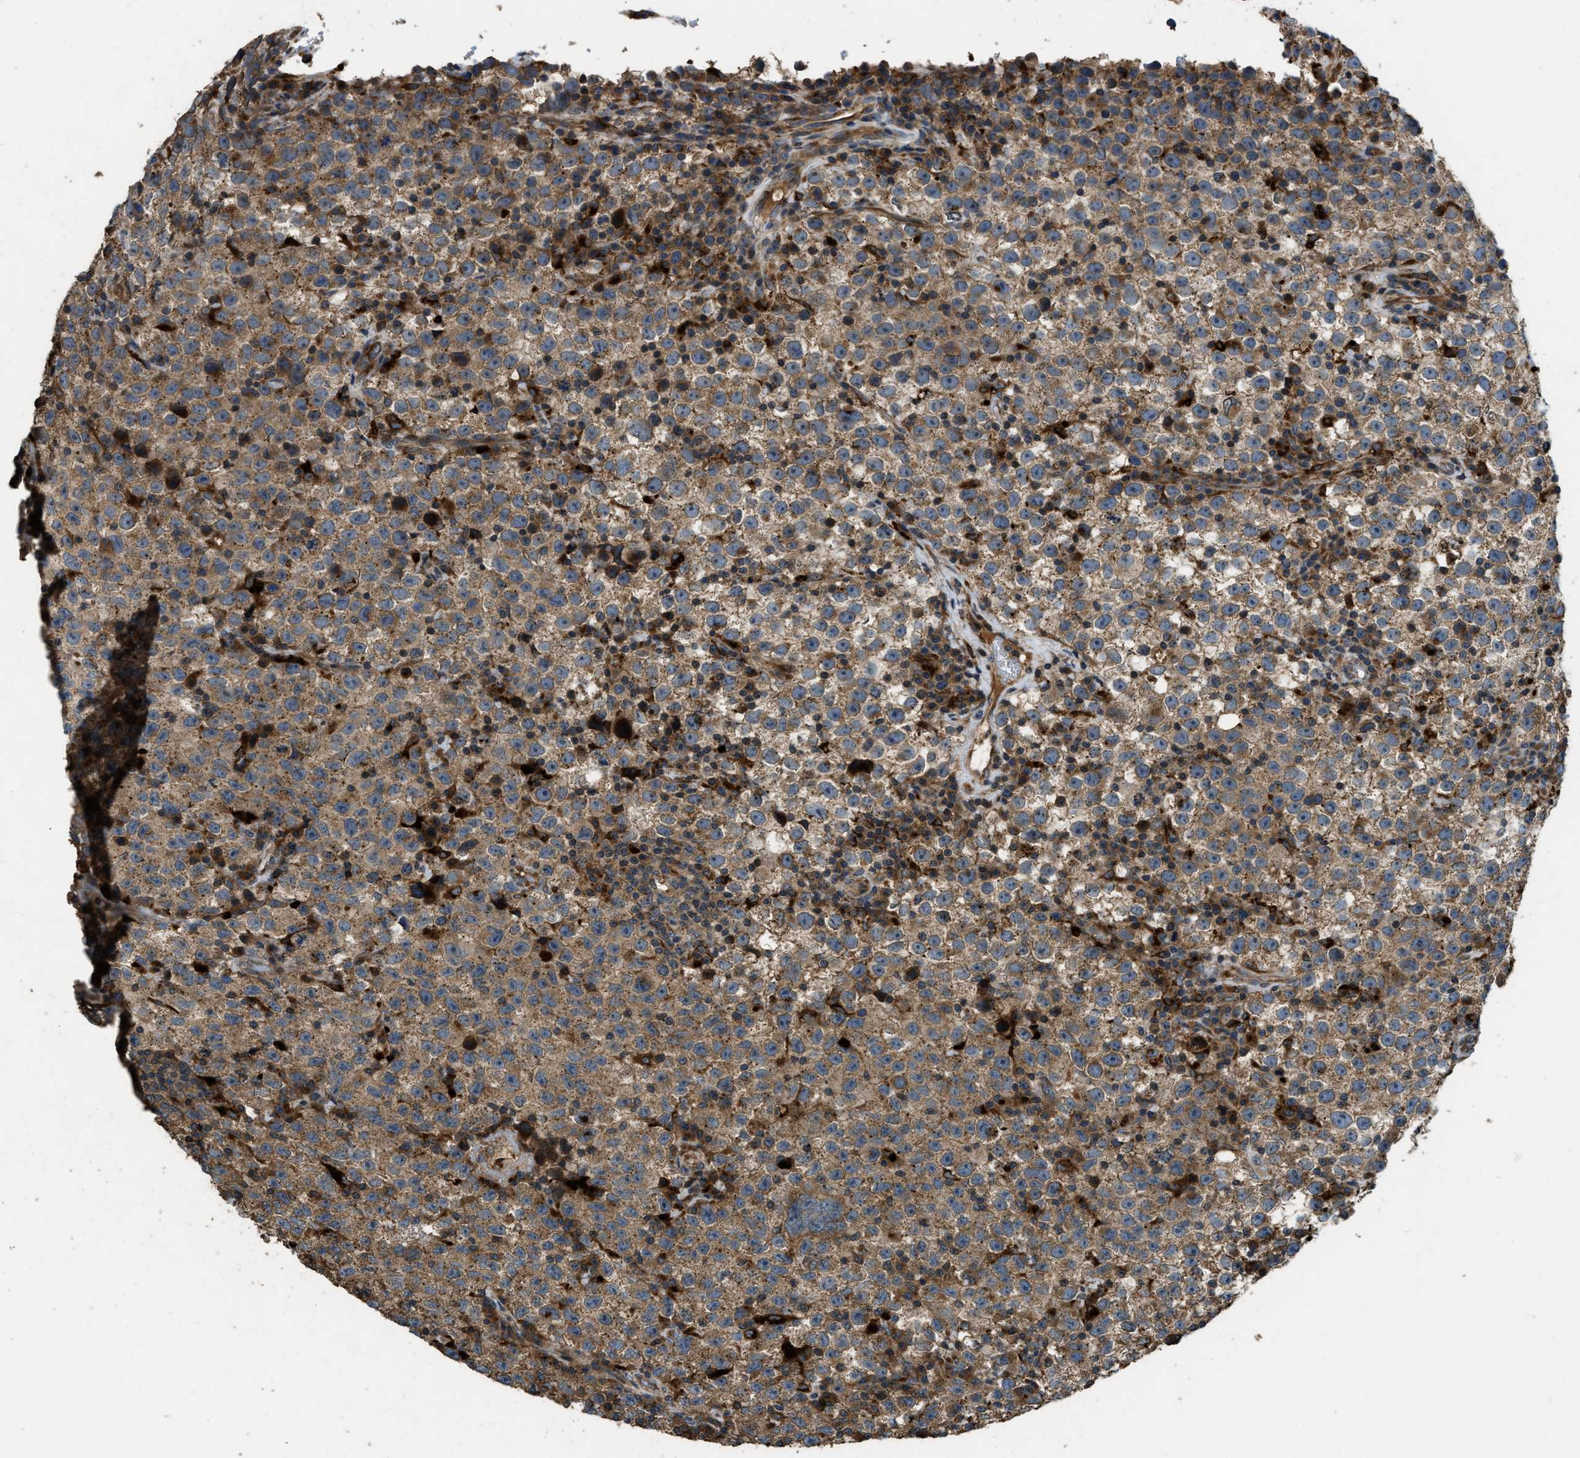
{"staining": {"intensity": "moderate", "quantity": ">75%", "location": "cytoplasmic/membranous"}, "tissue": "testis cancer", "cell_type": "Tumor cells", "image_type": "cancer", "snomed": [{"axis": "morphology", "description": "Seminoma, NOS"}, {"axis": "topography", "description": "Testis"}], "caption": "This image demonstrates immunohistochemistry staining of human testis cancer, with medium moderate cytoplasmic/membranous staining in approximately >75% of tumor cells.", "gene": "GGH", "patient": {"sex": "male", "age": 22}}